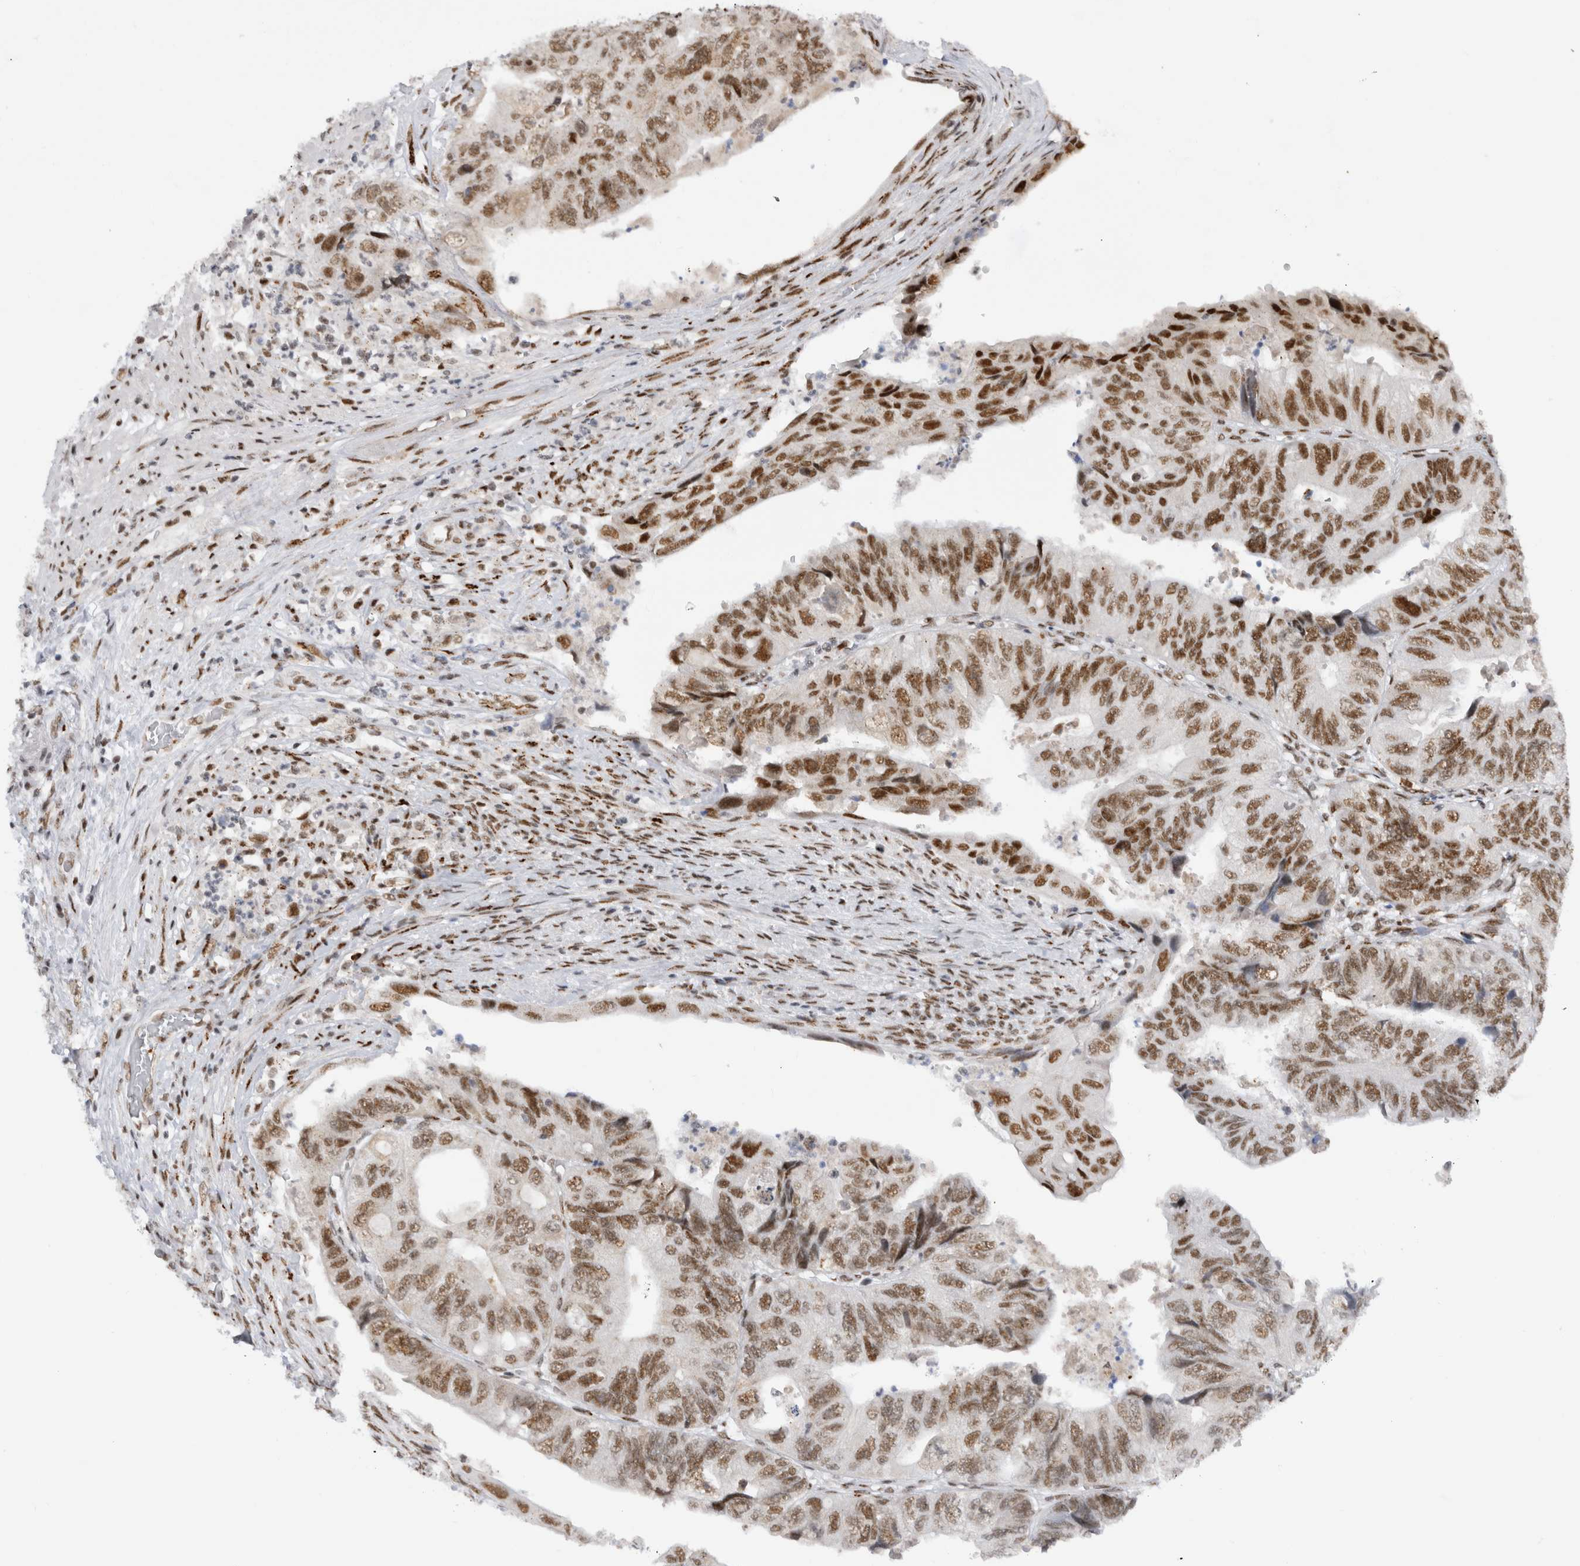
{"staining": {"intensity": "moderate", "quantity": ">75%", "location": "nuclear"}, "tissue": "colorectal cancer", "cell_type": "Tumor cells", "image_type": "cancer", "snomed": [{"axis": "morphology", "description": "Adenocarcinoma, NOS"}, {"axis": "topography", "description": "Rectum"}], "caption": "Protein staining of colorectal adenocarcinoma tissue shows moderate nuclear expression in approximately >75% of tumor cells.", "gene": "EYA2", "patient": {"sex": "male", "age": 63}}